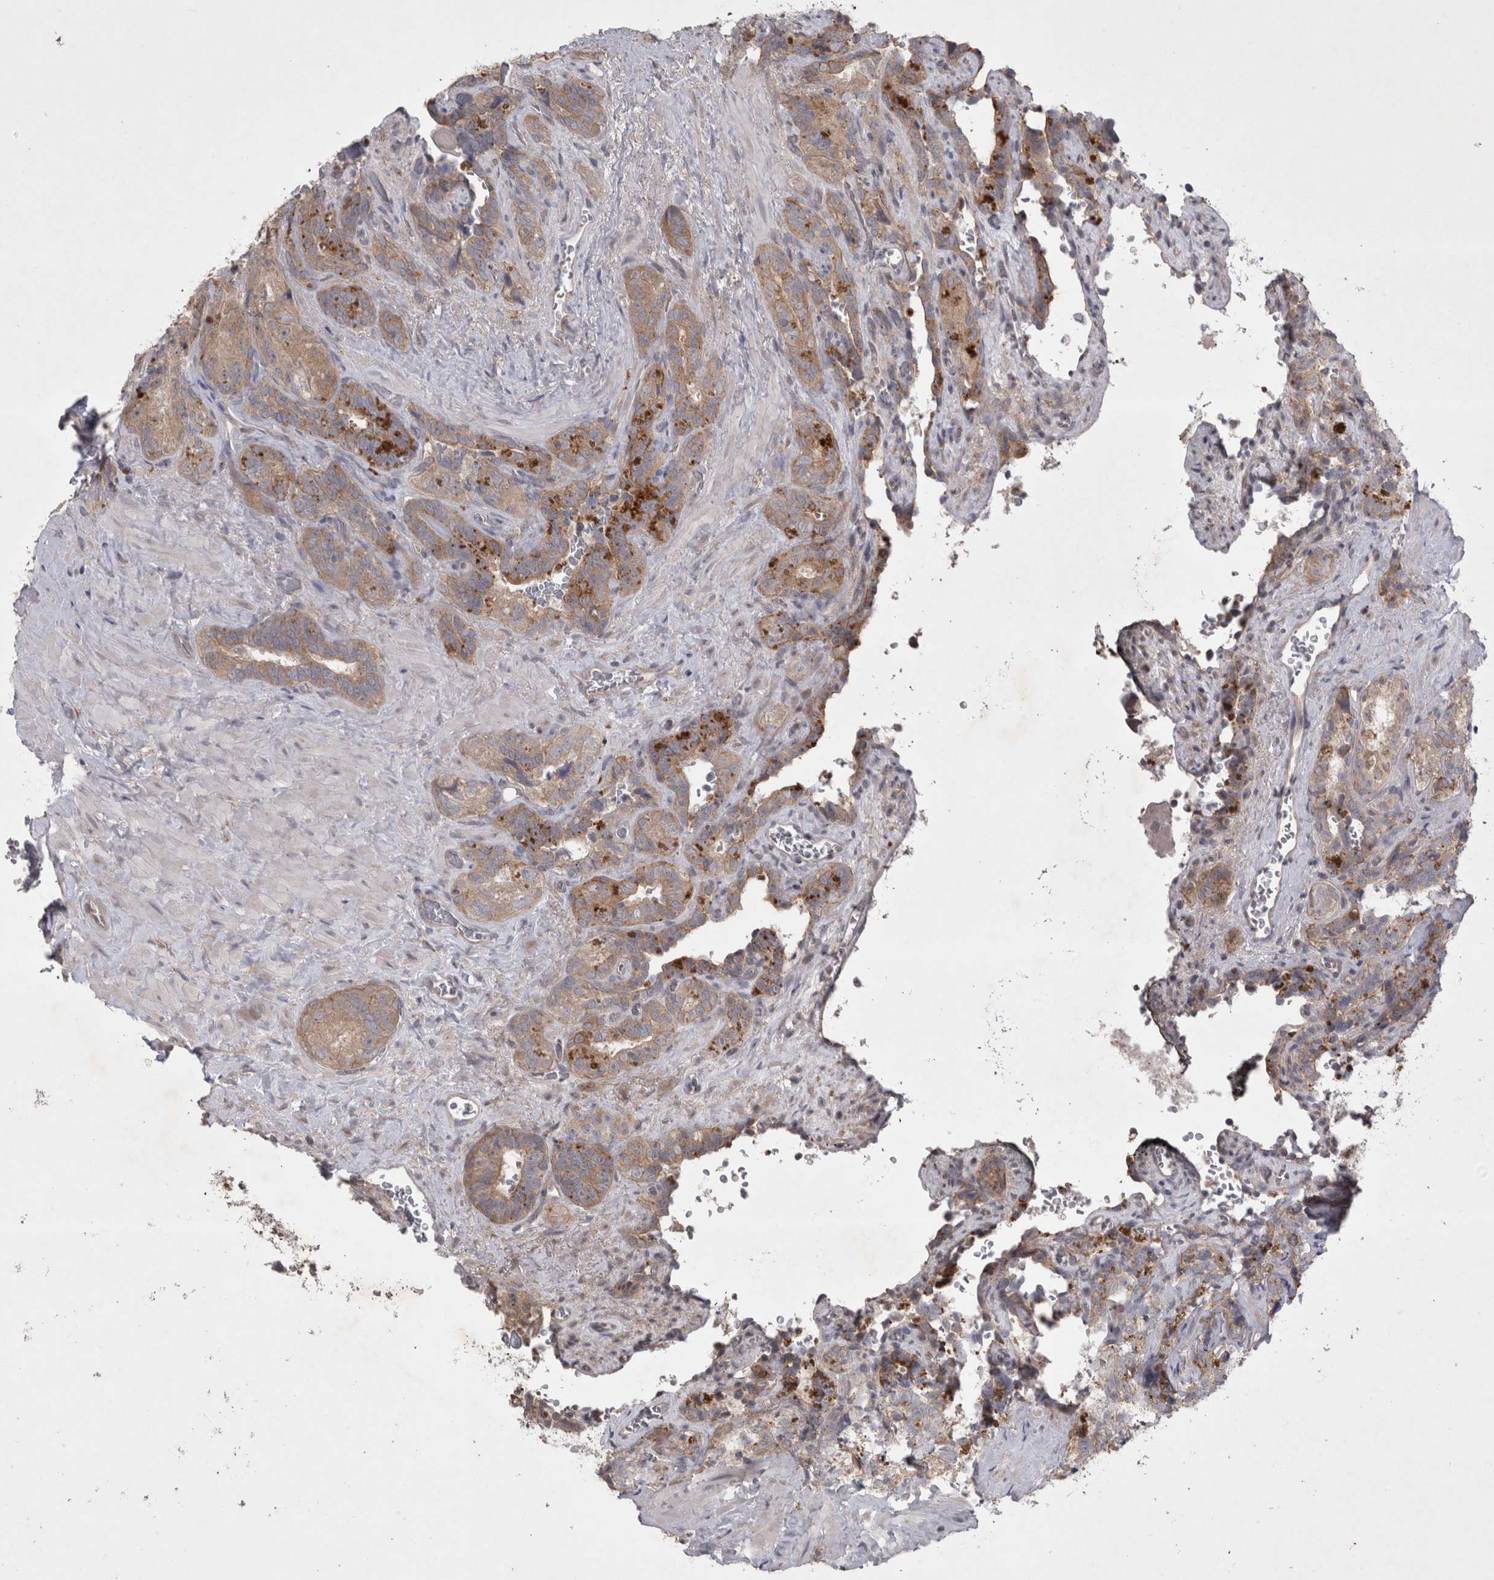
{"staining": {"intensity": "moderate", "quantity": ">75%", "location": "cytoplasmic/membranous"}, "tissue": "seminal vesicle", "cell_type": "Glandular cells", "image_type": "normal", "snomed": [{"axis": "morphology", "description": "Normal tissue, NOS"}, {"axis": "topography", "description": "Prostate"}, {"axis": "topography", "description": "Seminal veicle"}], "caption": "About >75% of glandular cells in benign human seminal vesicle demonstrate moderate cytoplasmic/membranous protein positivity as visualized by brown immunohistochemical staining.", "gene": "CTBS", "patient": {"sex": "male", "age": 67}}